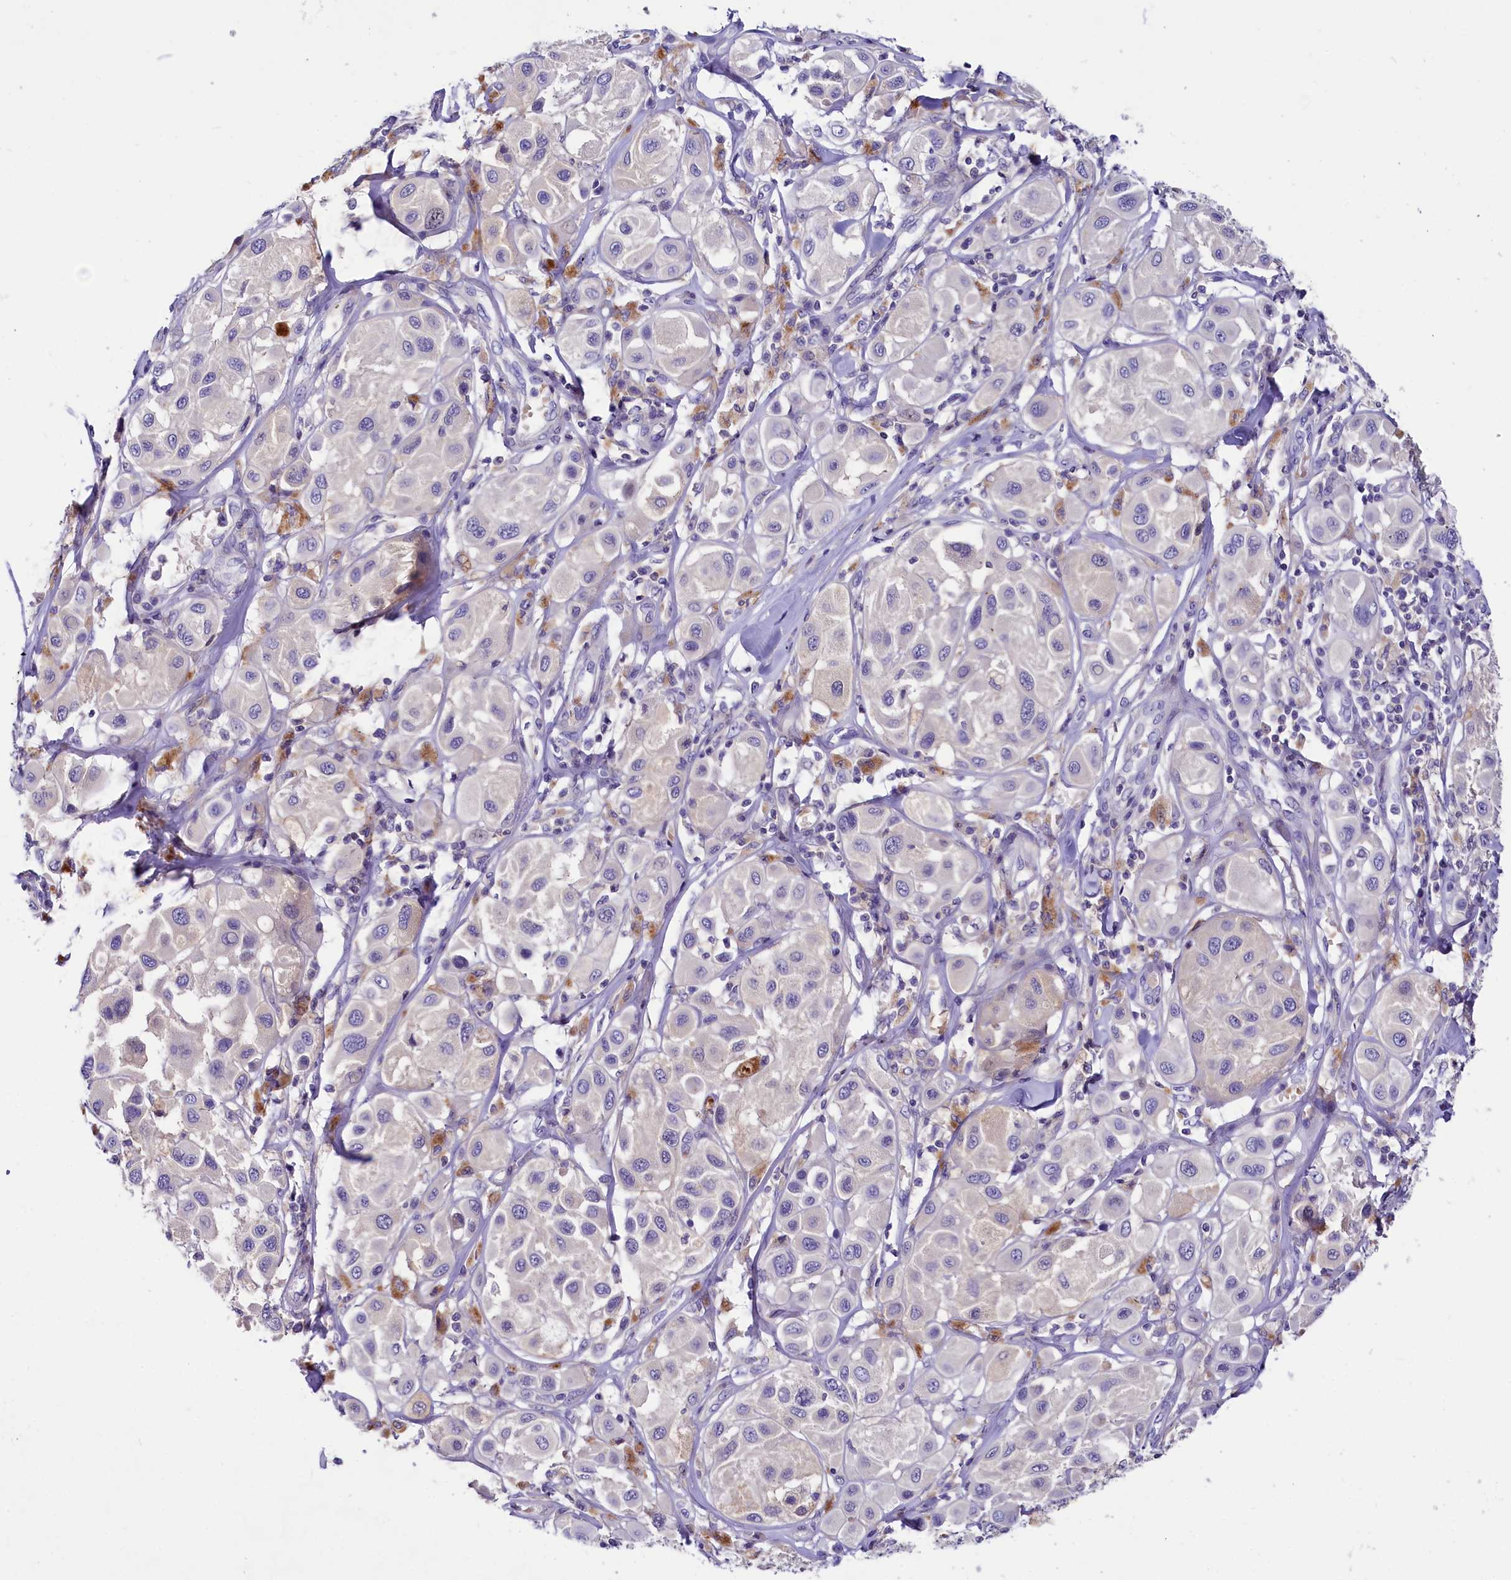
{"staining": {"intensity": "negative", "quantity": "none", "location": "none"}, "tissue": "melanoma", "cell_type": "Tumor cells", "image_type": "cancer", "snomed": [{"axis": "morphology", "description": "Malignant melanoma, Metastatic site"}, {"axis": "topography", "description": "Skin"}], "caption": "Immunohistochemistry image of human melanoma stained for a protein (brown), which displays no staining in tumor cells. (DAB immunohistochemistry (IHC) with hematoxylin counter stain).", "gene": "ABHD5", "patient": {"sex": "male", "age": 41}}